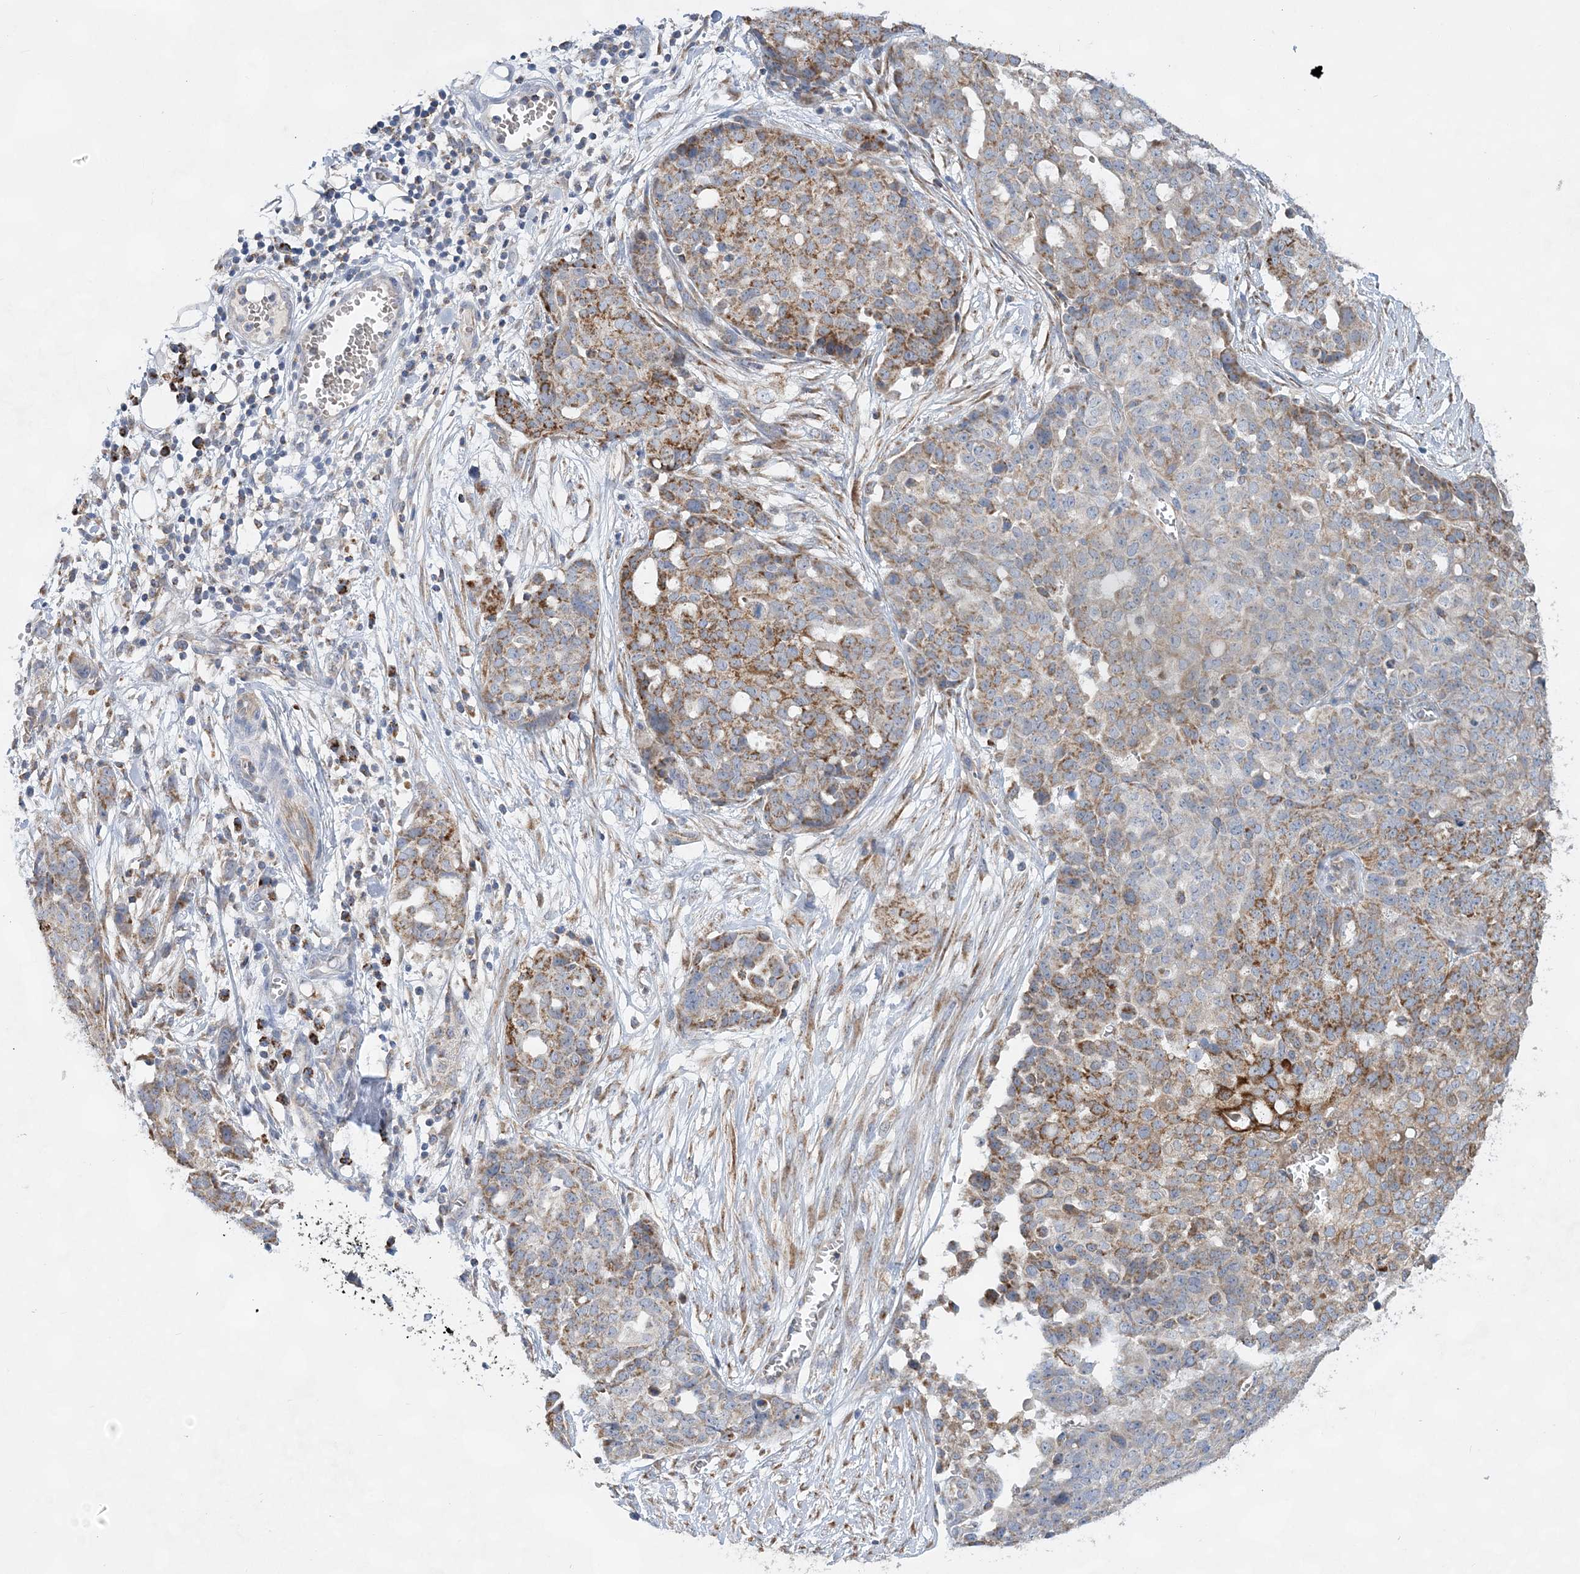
{"staining": {"intensity": "moderate", "quantity": "25%-75%", "location": "cytoplasmic/membranous"}, "tissue": "ovarian cancer", "cell_type": "Tumor cells", "image_type": "cancer", "snomed": [{"axis": "morphology", "description": "Cystadenocarcinoma, serous, NOS"}, {"axis": "topography", "description": "Soft tissue"}, {"axis": "topography", "description": "Ovary"}], "caption": "Serous cystadenocarcinoma (ovarian) was stained to show a protein in brown. There is medium levels of moderate cytoplasmic/membranous positivity in about 25%-75% of tumor cells.", "gene": "TRAPPC13", "patient": {"sex": "female", "age": 57}}